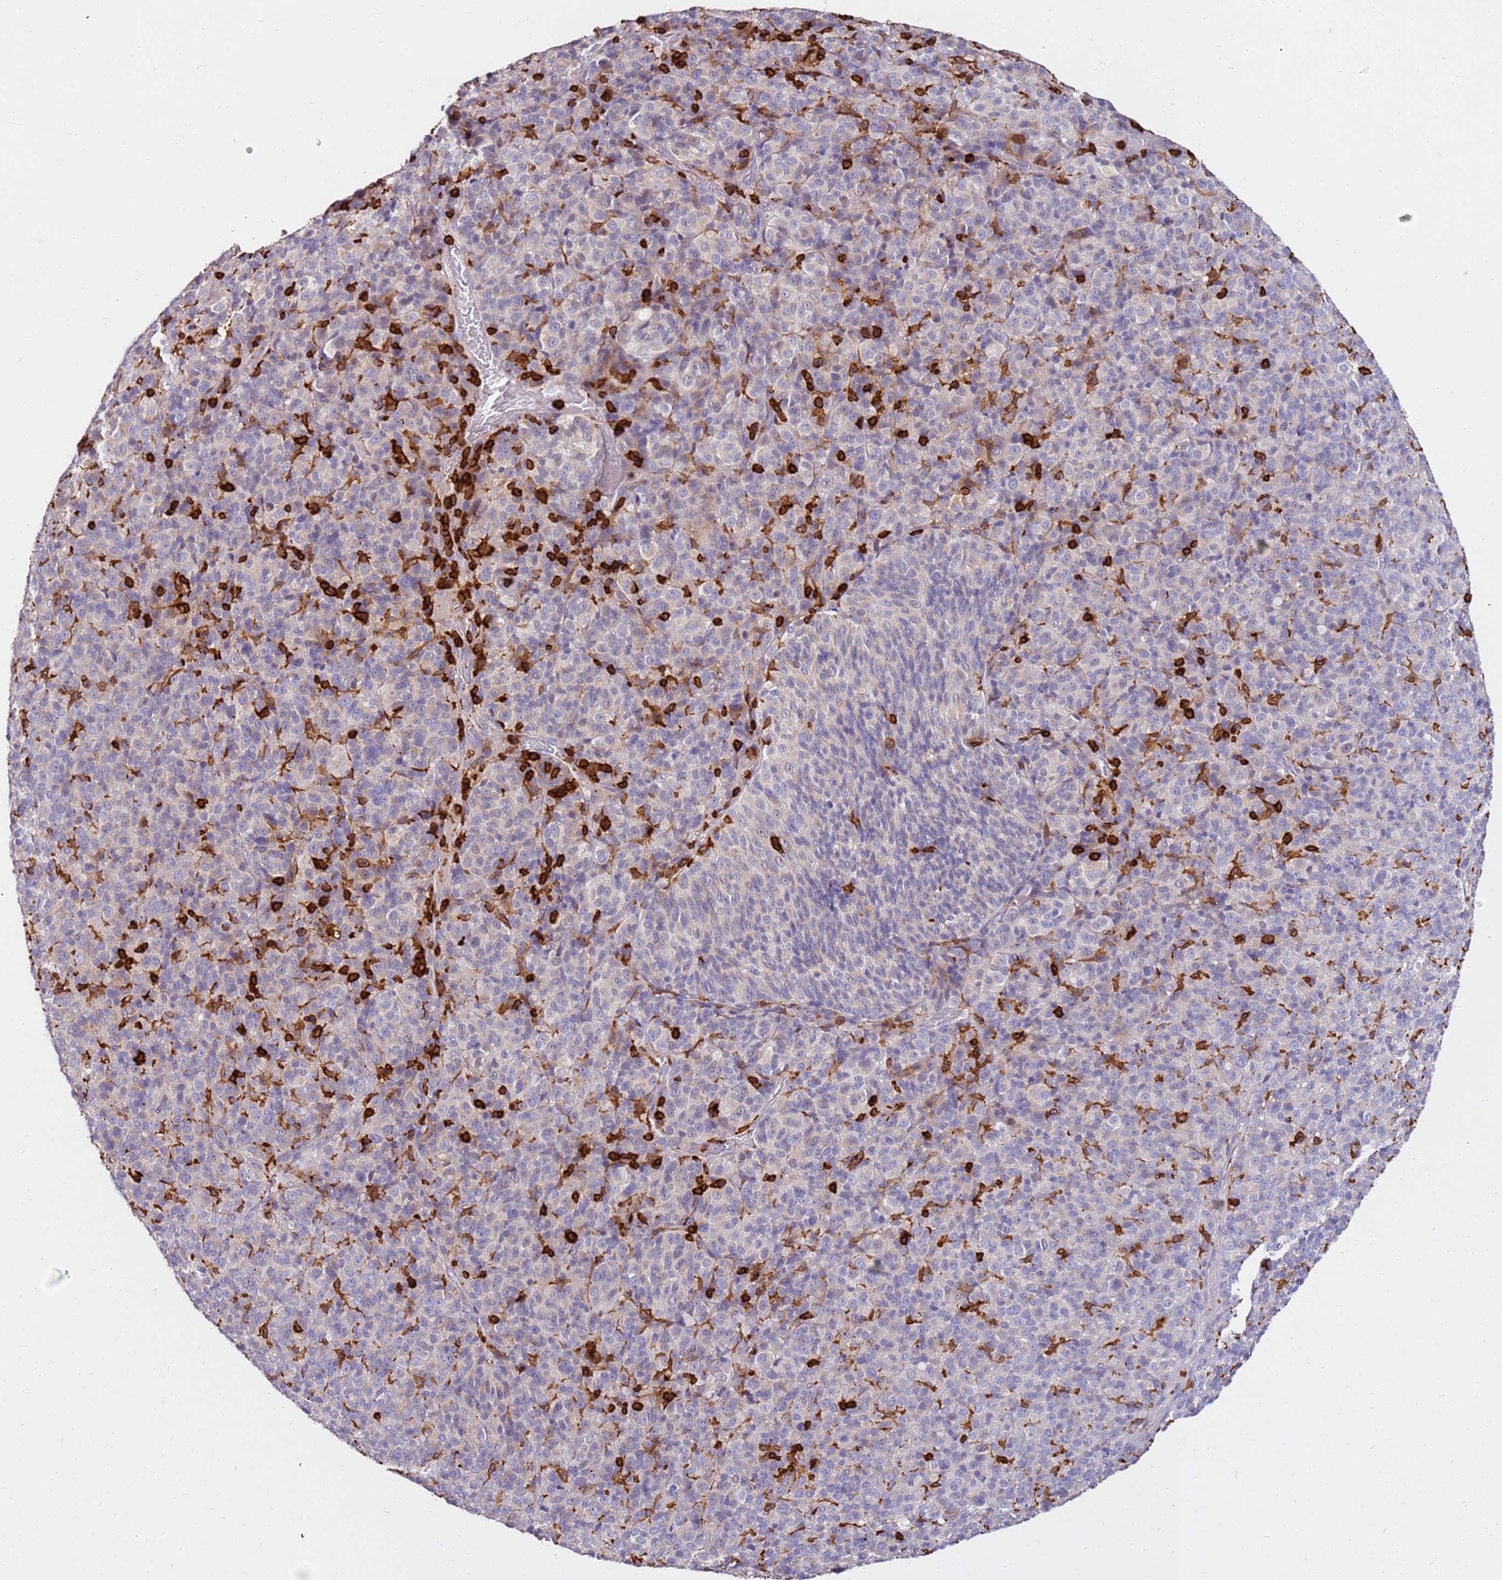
{"staining": {"intensity": "negative", "quantity": "none", "location": "none"}, "tissue": "melanoma", "cell_type": "Tumor cells", "image_type": "cancer", "snomed": [{"axis": "morphology", "description": "Malignant melanoma, Metastatic site"}, {"axis": "topography", "description": "Brain"}], "caption": "DAB immunohistochemical staining of melanoma displays no significant positivity in tumor cells.", "gene": "CORO1A", "patient": {"sex": "female", "age": 56}}